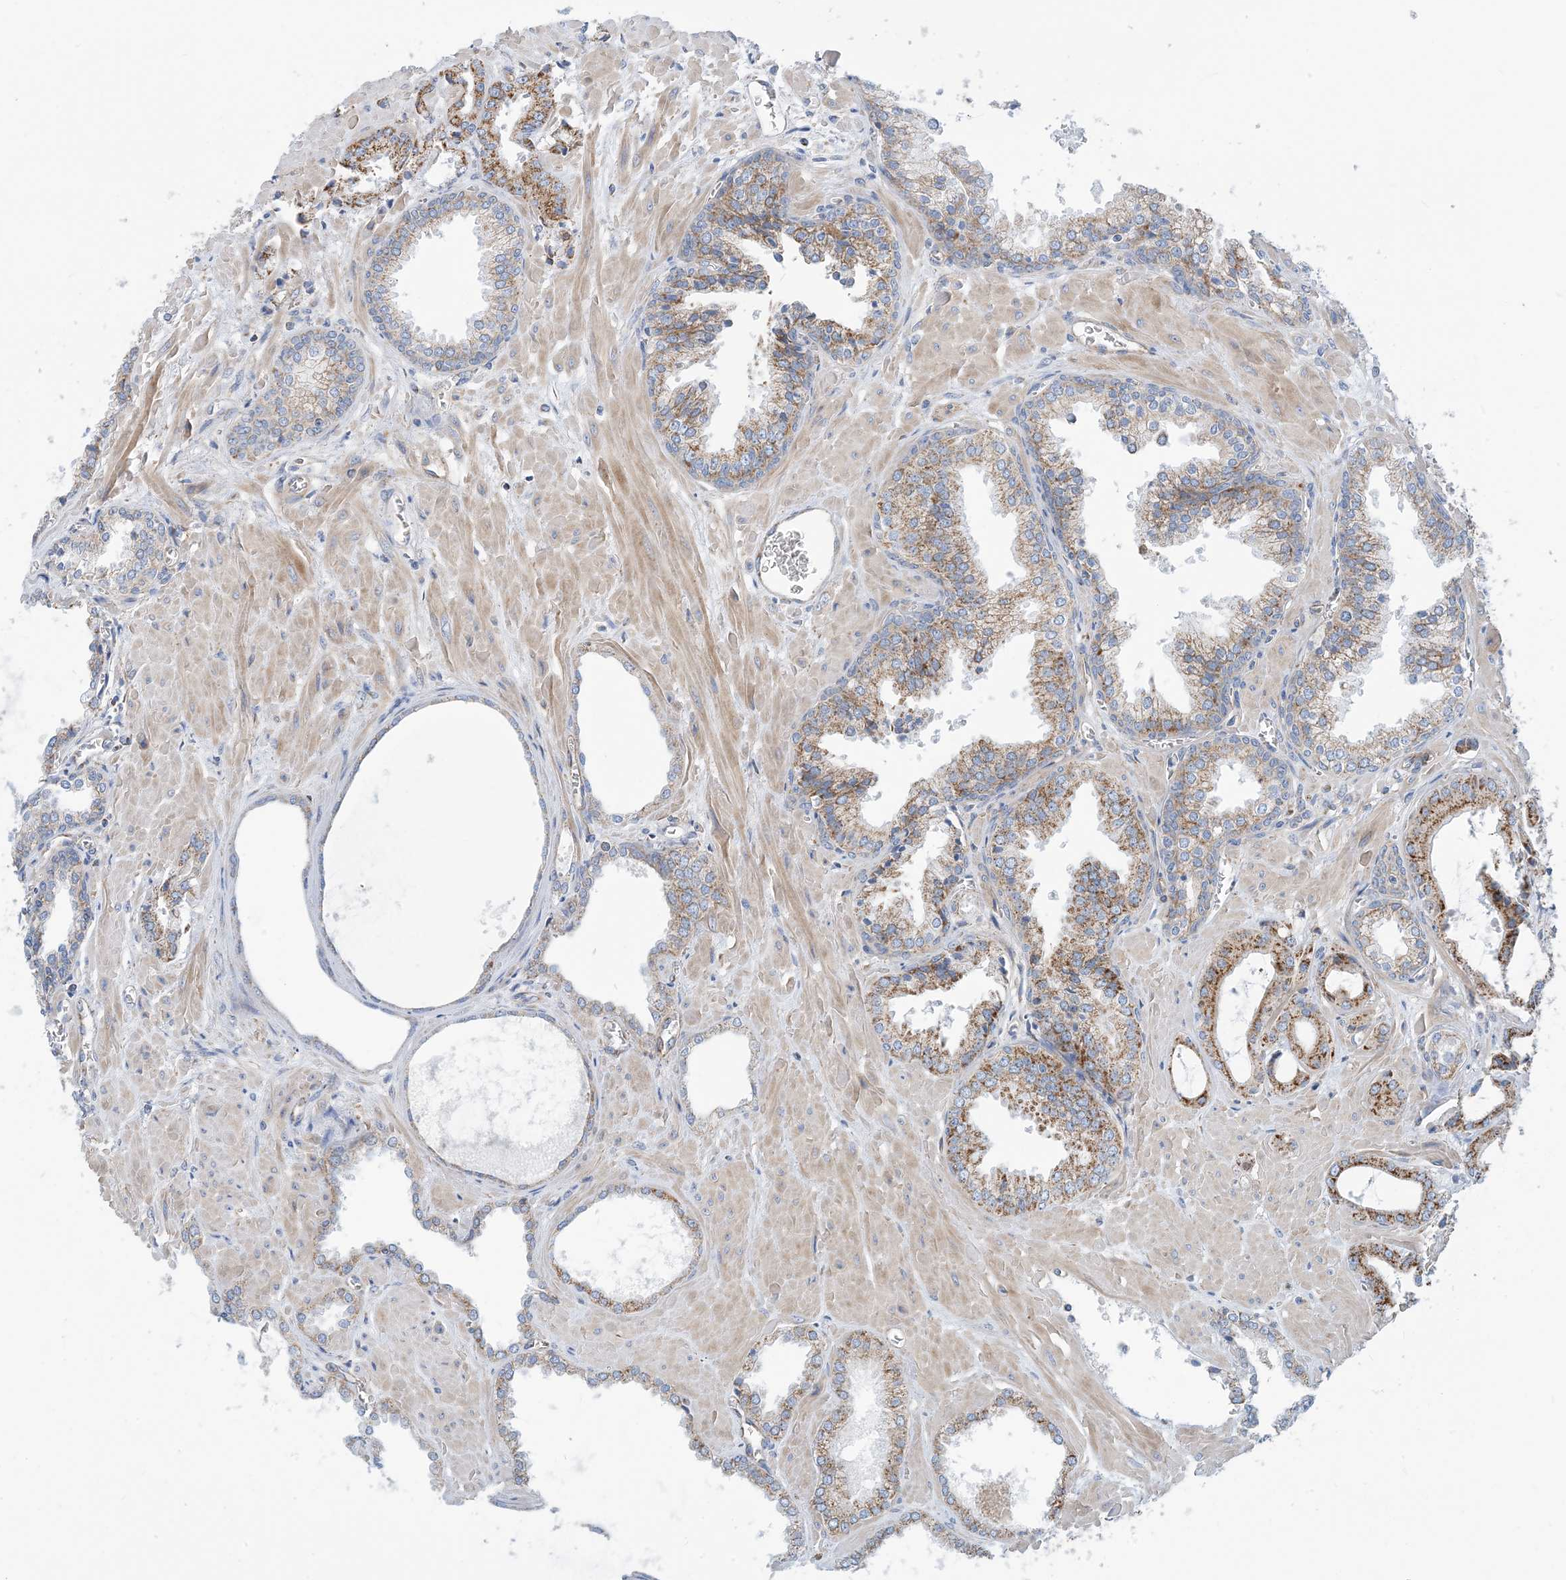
{"staining": {"intensity": "moderate", "quantity": ">75%", "location": "cytoplasmic/membranous"}, "tissue": "prostate cancer", "cell_type": "Tumor cells", "image_type": "cancer", "snomed": [{"axis": "morphology", "description": "Adenocarcinoma, Low grade"}, {"axis": "topography", "description": "Prostate"}], "caption": "Tumor cells display medium levels of moderate cytoplasmic/membranous positivity in about >75% of cells in human adenocarcinoma (low-grade) (prostate).", "gene": "PHOSPHO2", "patient": {"sex": "male", "age": 67}}